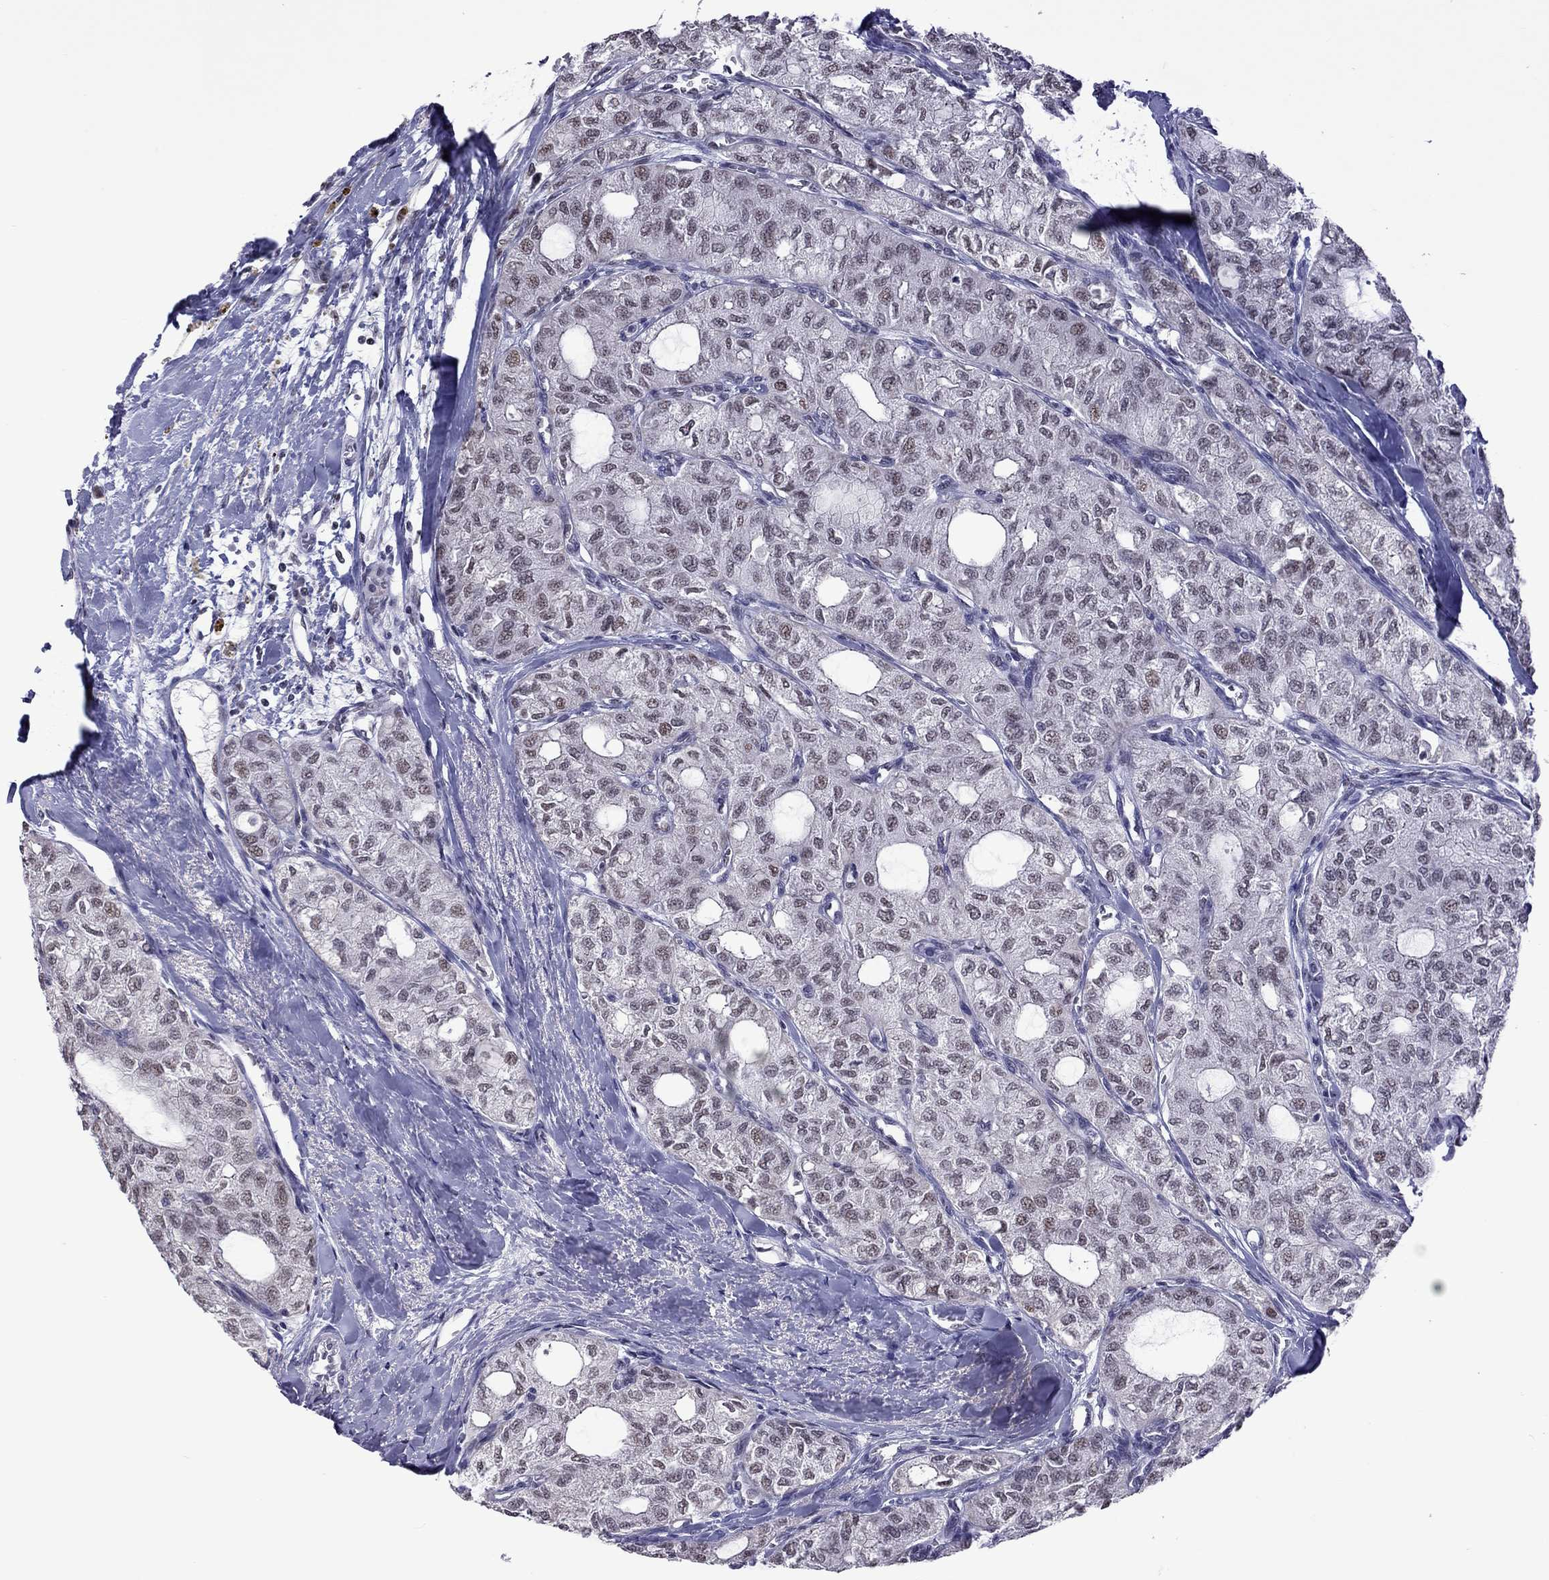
{"staining": {"intensity": "weak", "quantity": ">75%", "location": "nuclear"}, "tissue": "thyroid cancer", "cell_type": "Tumor cells", "image_type": "cancer", "snomed": [{"axis": "morphology", "description": "Follicular adenoma carcinoma, NOS"}, {"axis": "topography", "description": "Thyroid gland"}], "caption": "Tumor cells reveal weak nuclear positivity in about >75% of cells in follicular adenoma carcinoma (thyroid). The staining was performed using DAB, with brown indicating positive protein expression. Nuclei are stained blue with hematoxylin.", "gene": "PPP1R3A", "patient": {"sex": "male", "age": 75}}